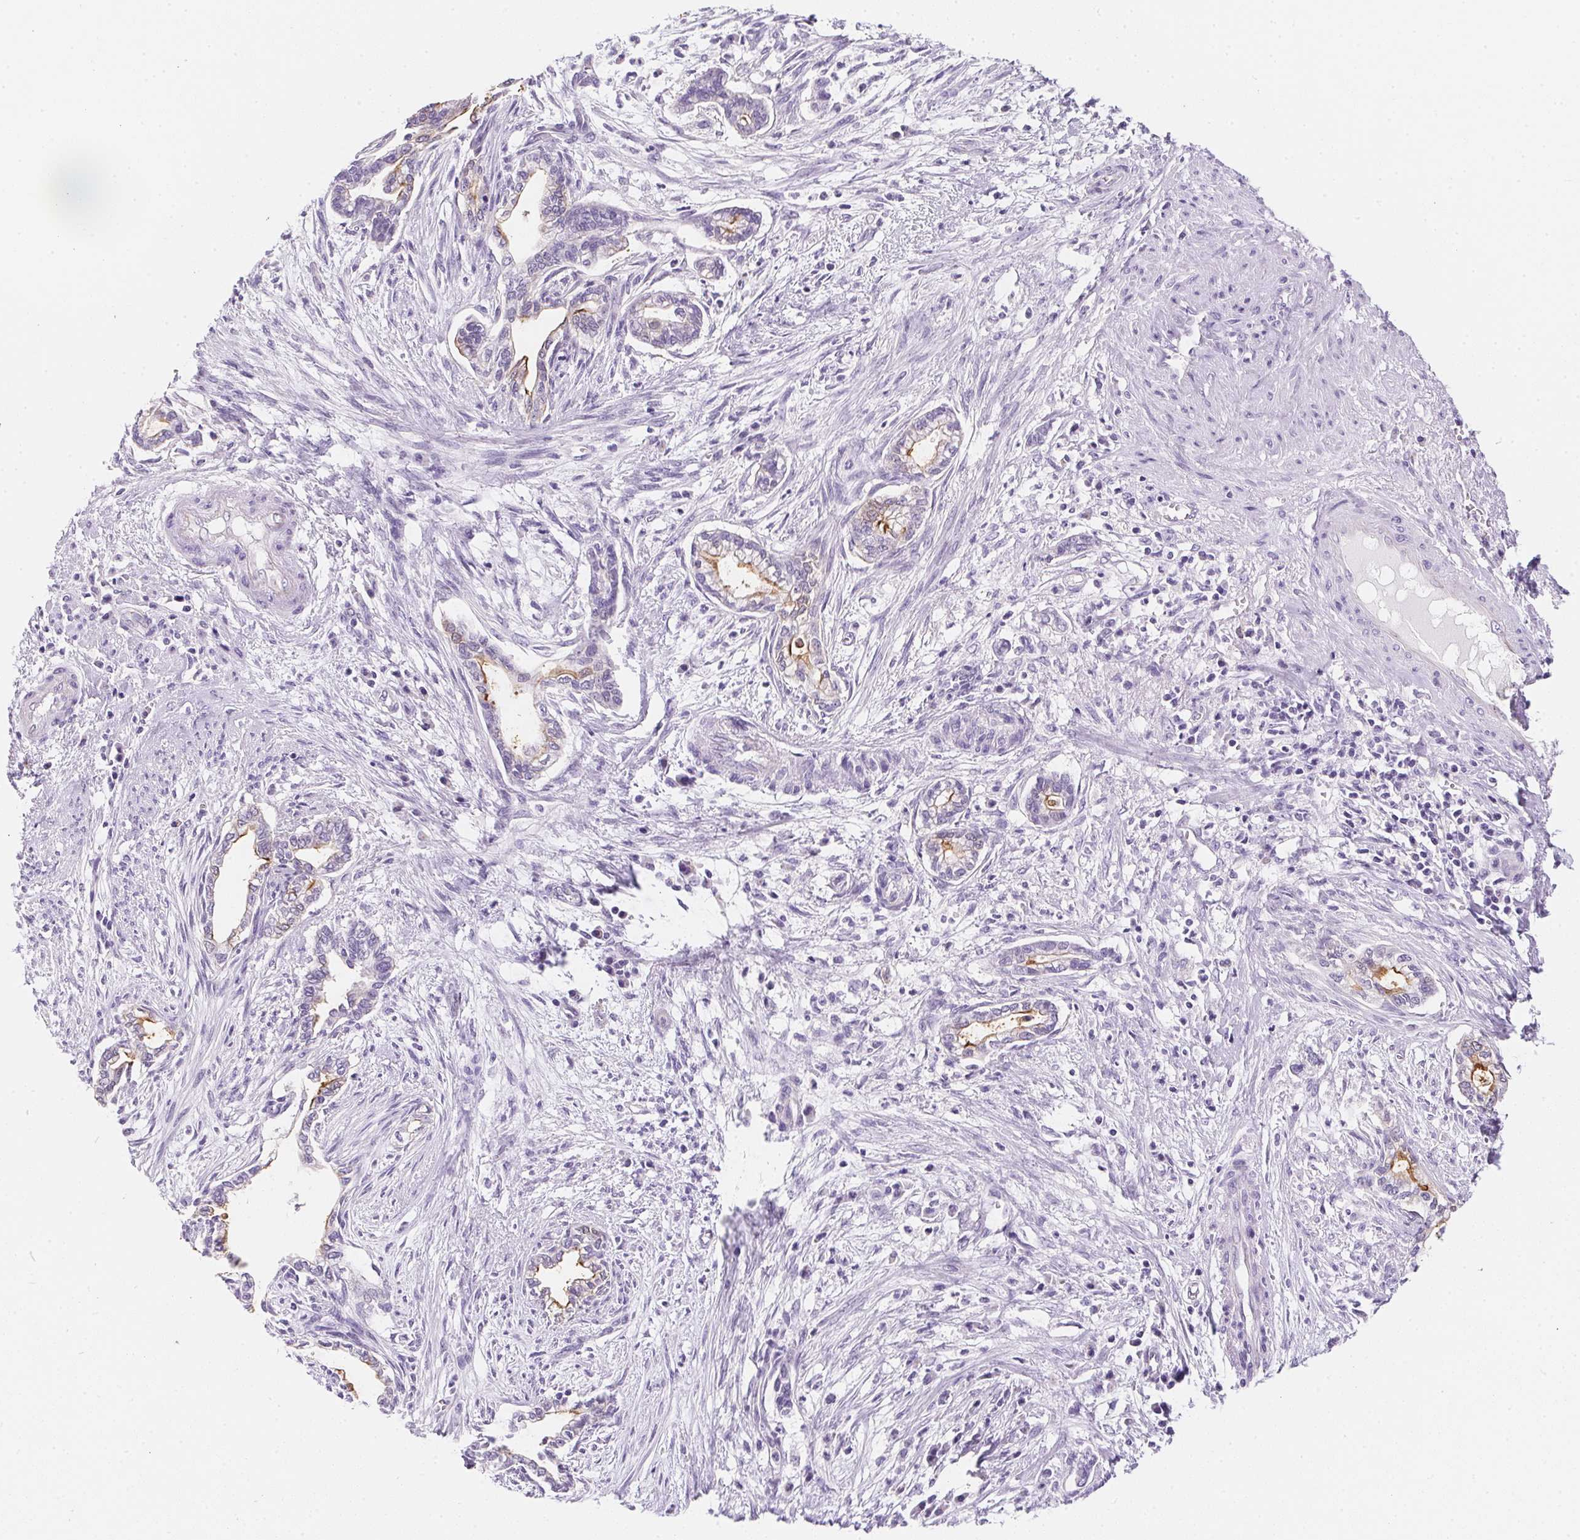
{"staining": {"intensity": "weak", "quantity": "<25%", "location": "cytoplasmic/membranous"}, "tissue": "cervical cancer", "cell_type": "Tumor cells", "image_type": "cancer", "snomed": [{"axis": "morphology", "description": "Adenocarcinoma, NOS"}, {"axis": "topography", "description": "Cervix"}], "caption": "This is an IHC photomicrograph of cervical cancer. There is no positivity in tumor cells.", "gene": "AQP5", "patient": {"sex": "female", "age": 62}}